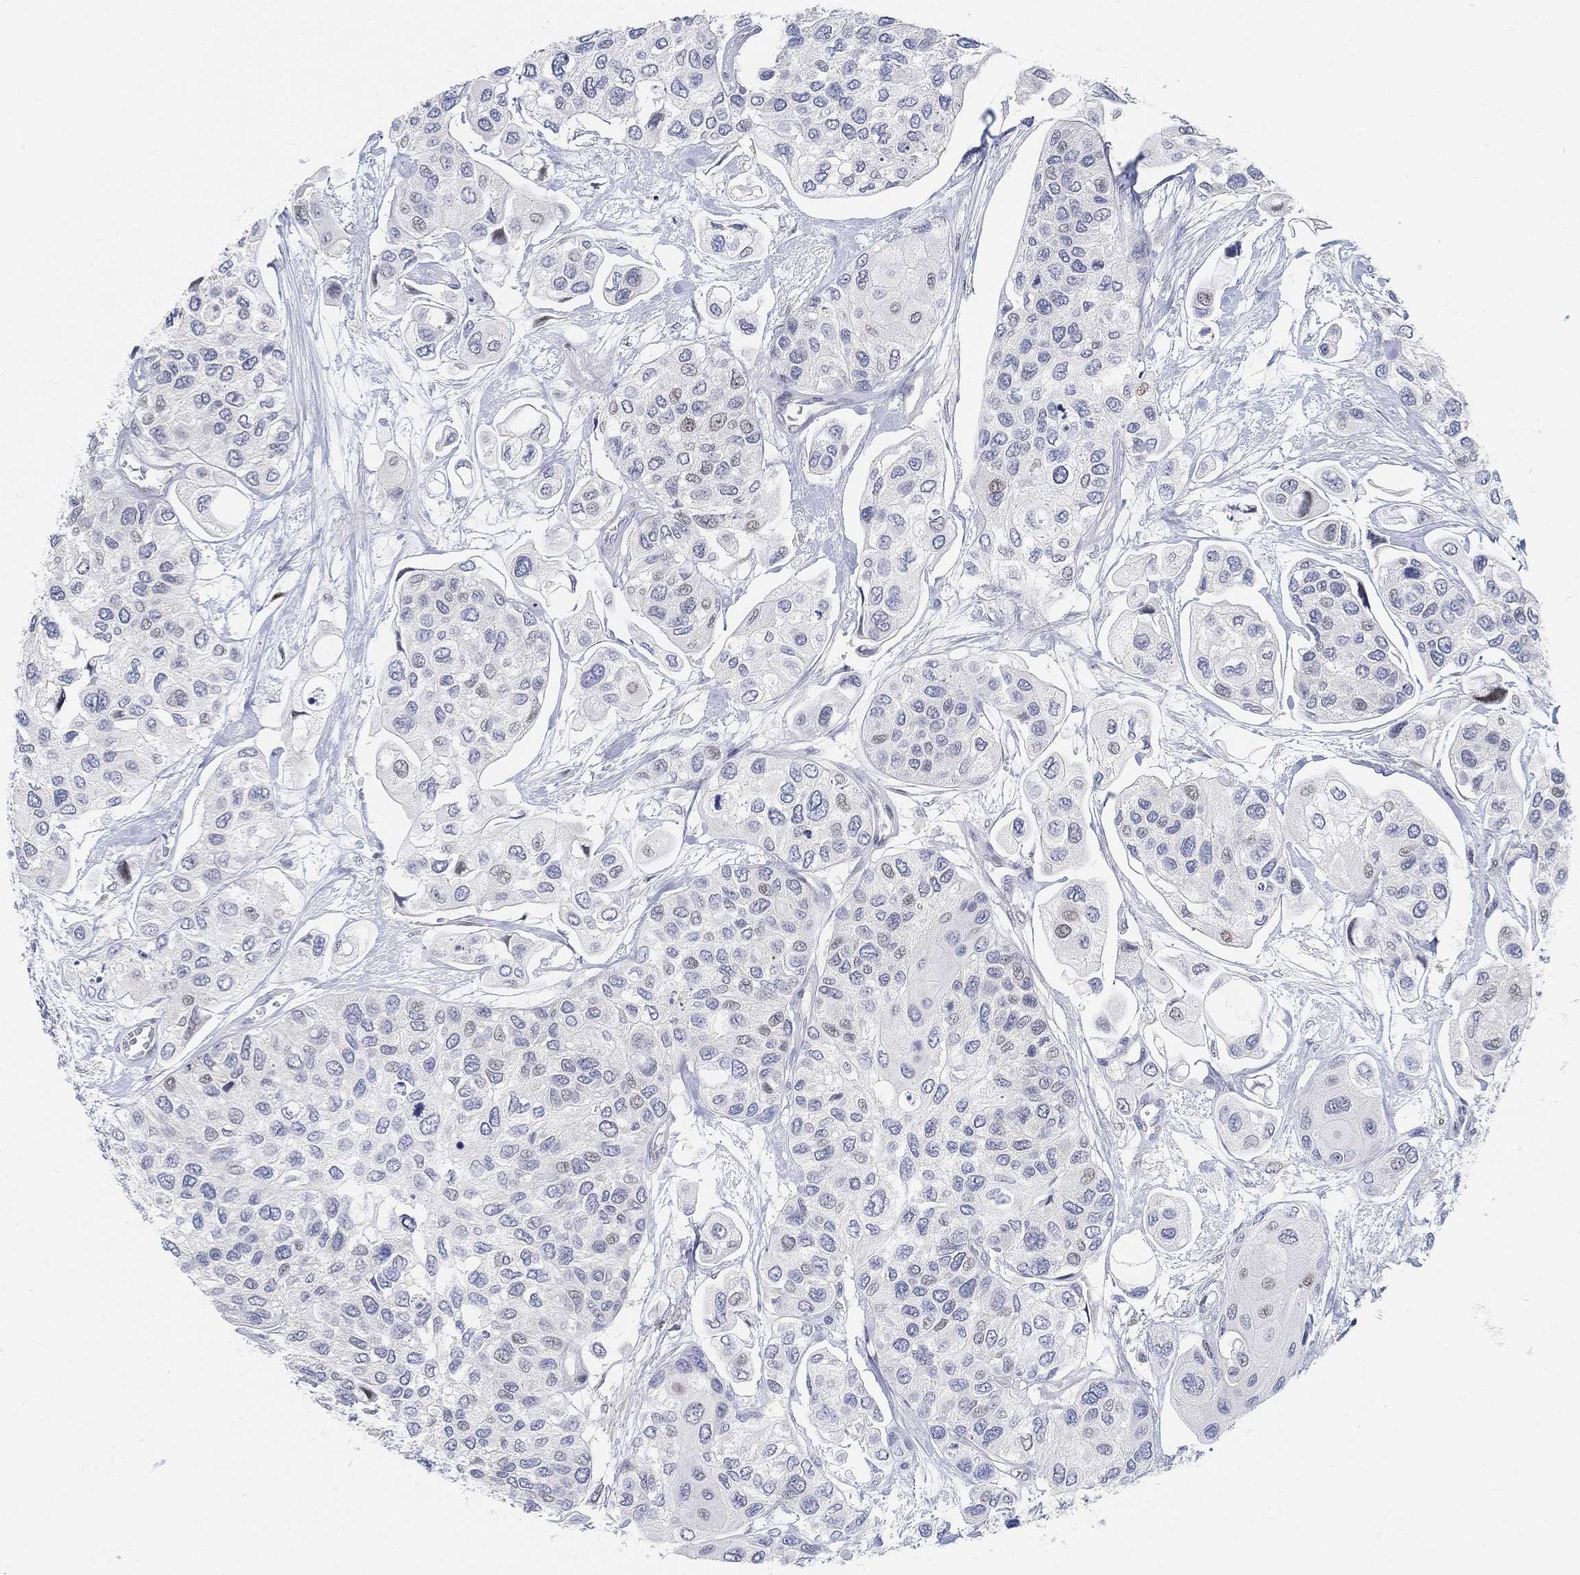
{"staining": {"intensity": "weak", "quantity": "<25%", "location": "nuclear"}, "tissue": "urothelial cancer", "cell_type": "Tumor cells", "image_type": "cancer", "snomed": [{"axis": "morphology", "description": "Urothelial carcinoma, High grade"}, {"axis": "topography", "description": "Urinary bladder"}], "caption": "There is no significant expression in tumor cells of high-grade urothelial carcinoma.", "gene": "SNTG2", "patient": {"sex": "male", "age": 77}}